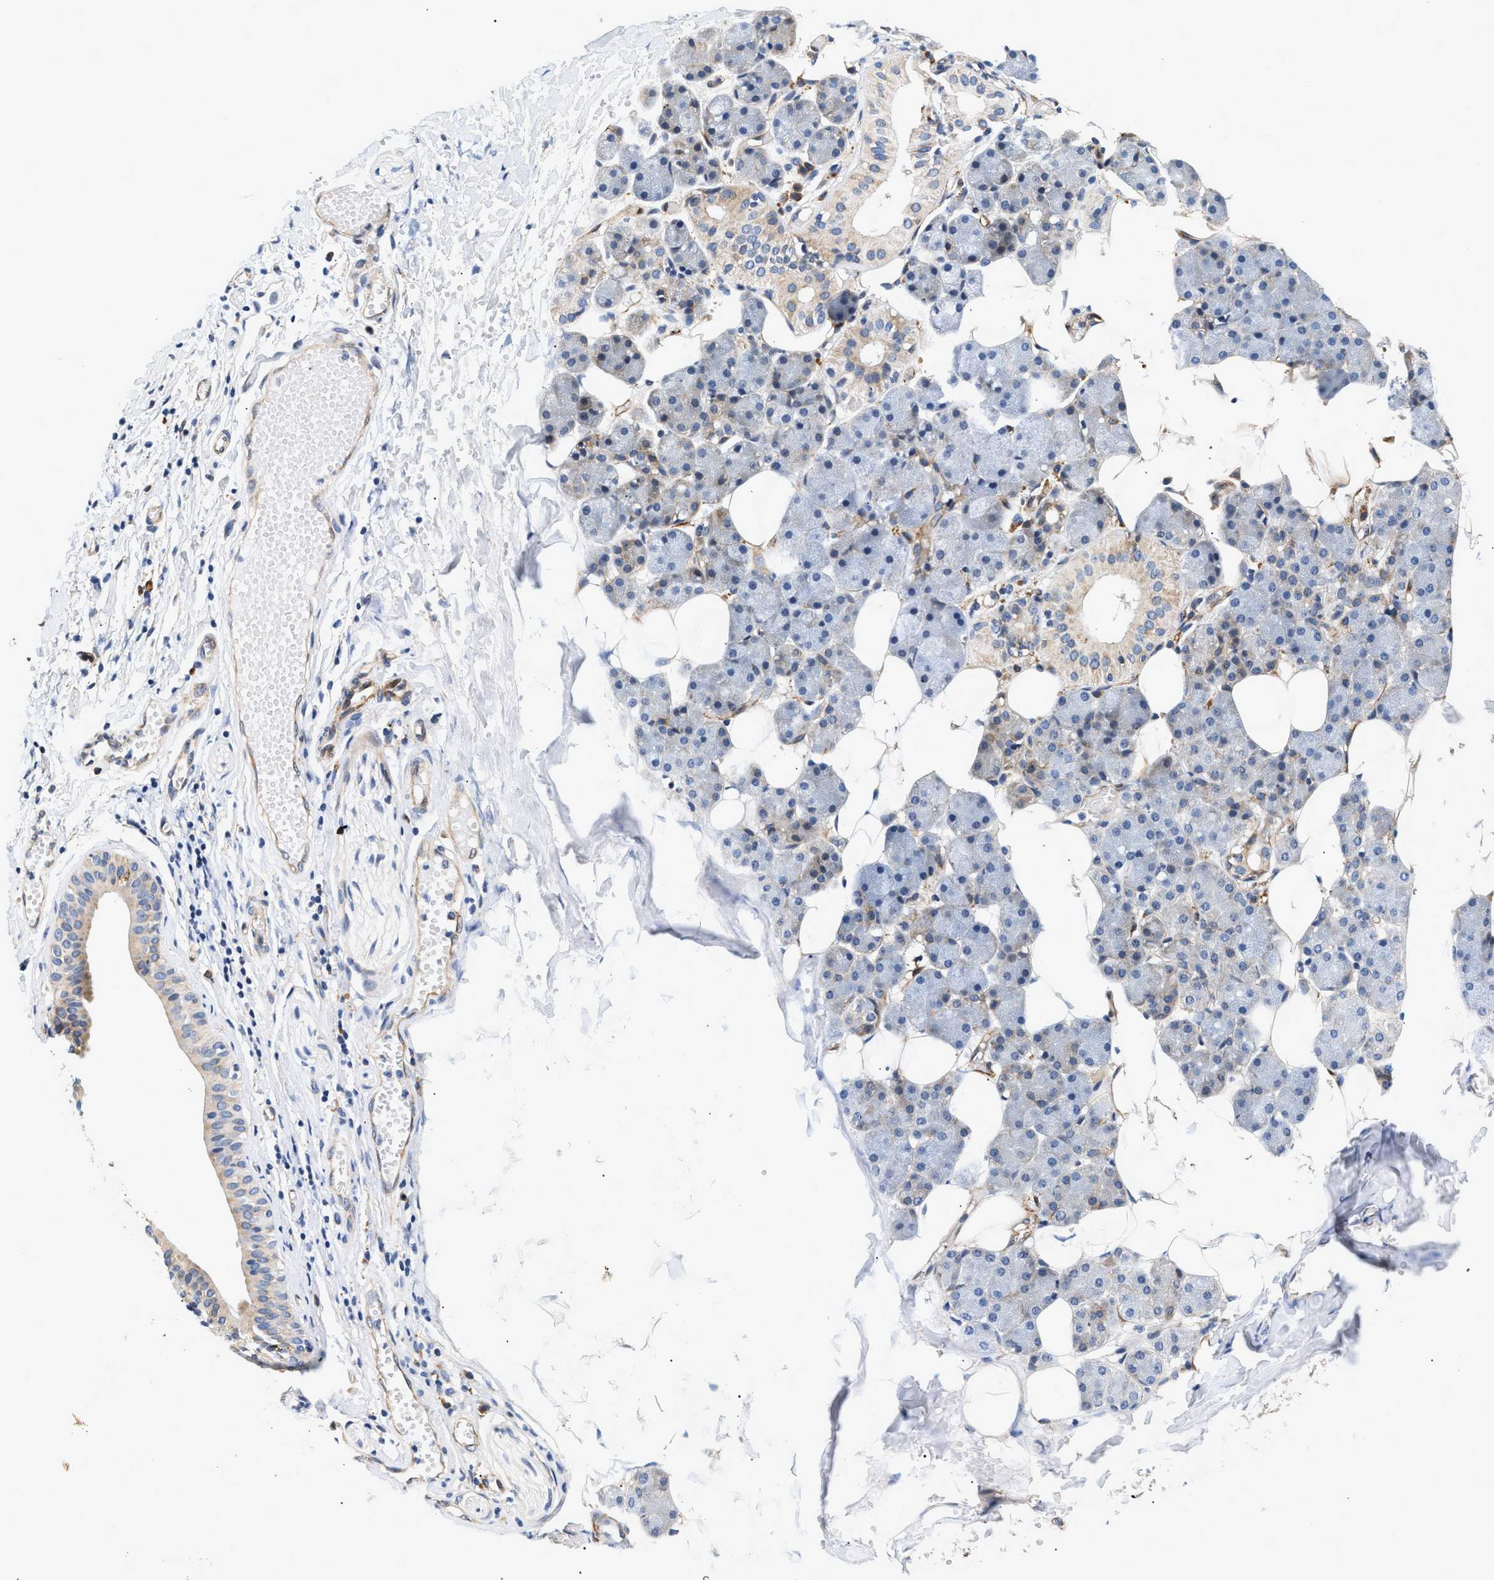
{"staining": {"intensity": "moderate", "quantity": "<25%", "location": "cytoplasmic/membranous"}, "tissue": "salivary gland", "cell_type": "Glandular cells", "image_type": "normal", "snomed": [{"axis": "morphology", "description": "Normal tissue, NOS"}, {"axis": "topography", "description": "Salivary gland"}], "caption": "Salivary gland stained with DAB (3,3'-diaminobenzidine) immunohistochemistry (IHC) displays low levels of moderate cytoplasmic/membranous expression in about <25% of glandular cells.", "gene": "IFT74", "patient": {"sex": "female", "age": 33}}